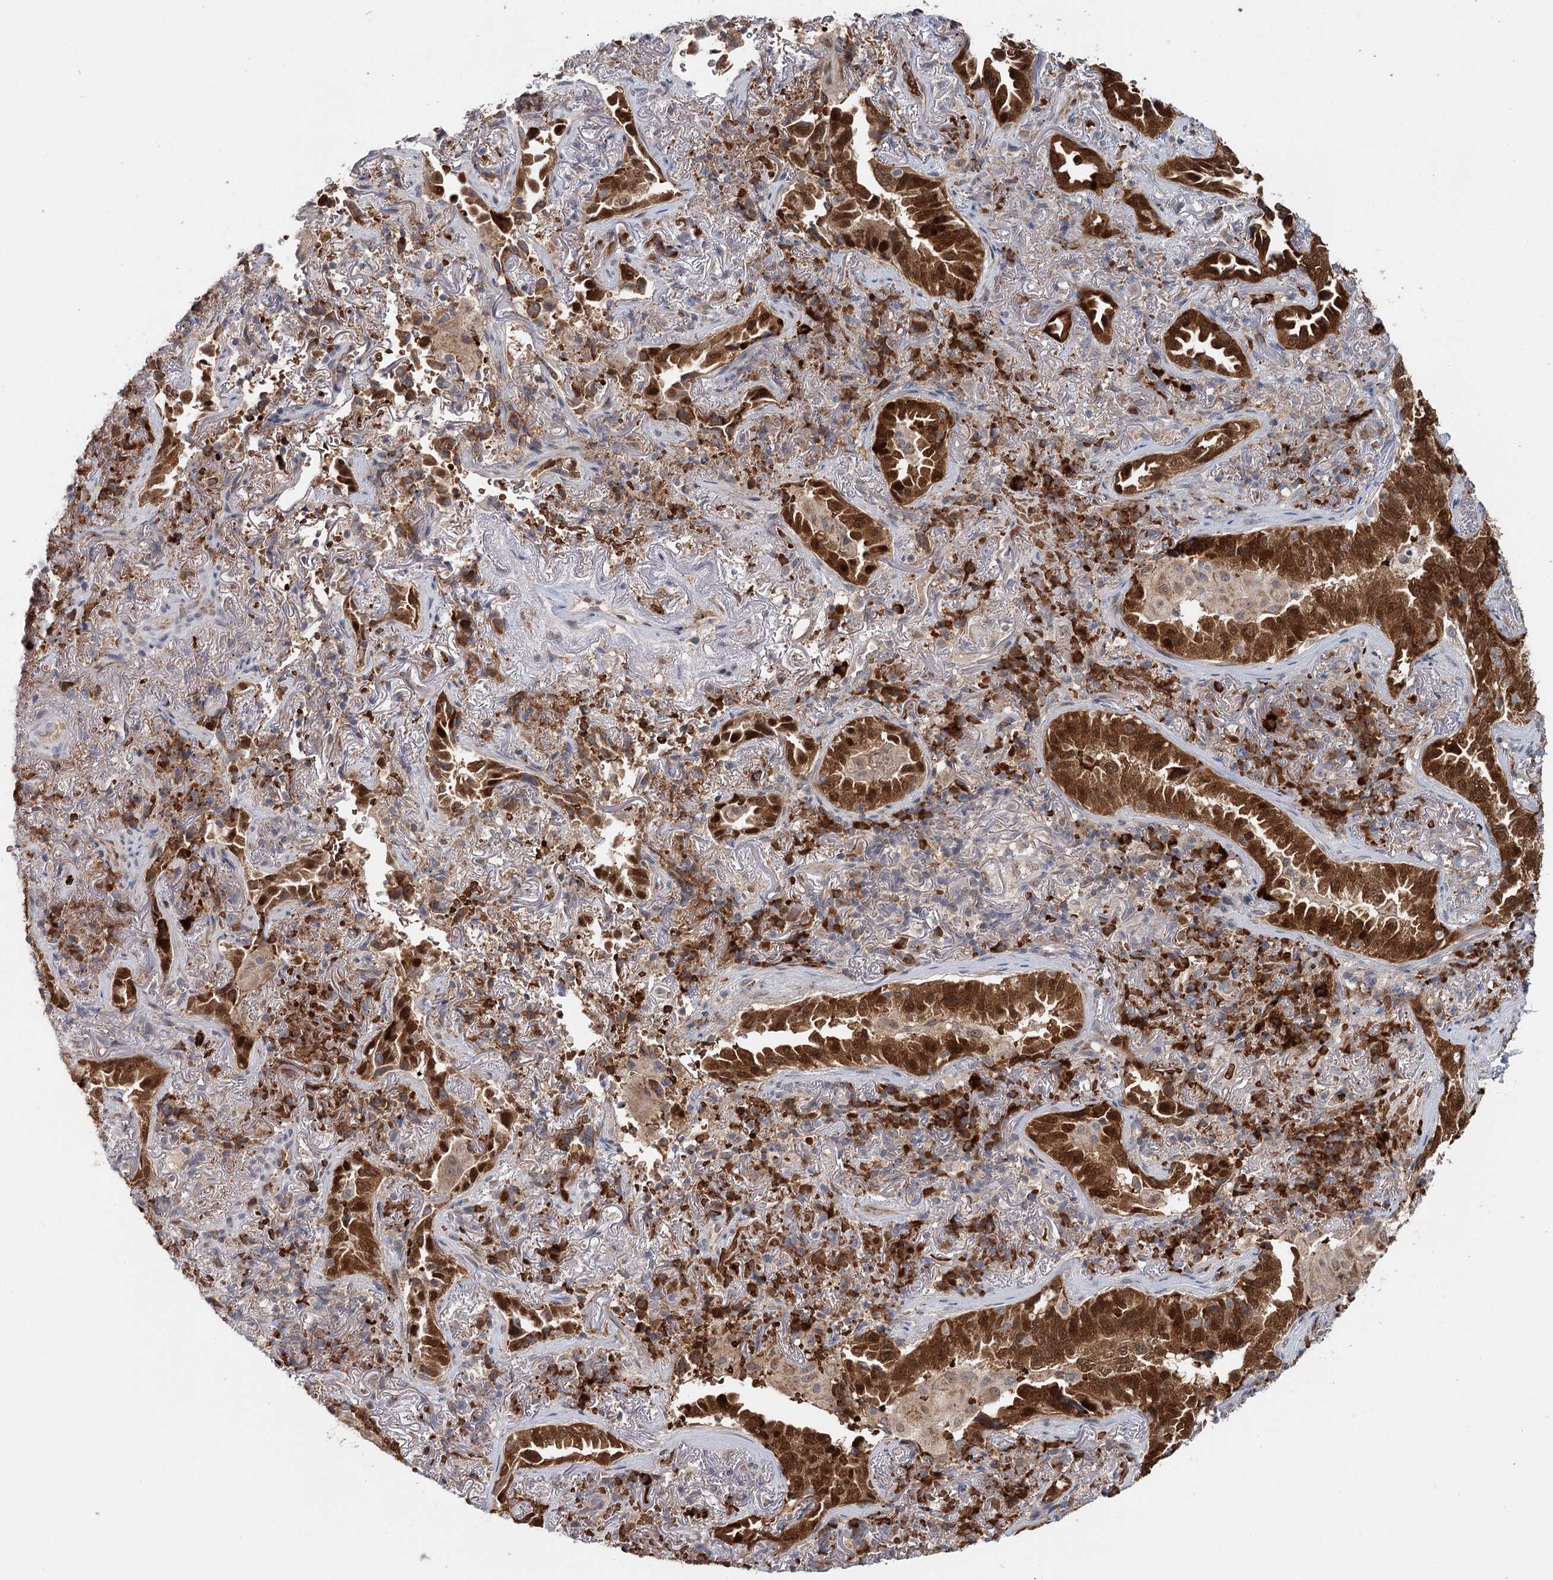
{"staining": {"intensity": "strong", "quantity": ">75%", "location": "cytoplasmic/membranous,nuclear"}, "tissue": "lung cancer", "cell_type": "Tumor cells", "image_type": "cancer", "snomed": [{"axis": "morphology", "description": "Adenocarcinoma, NOS"}, {"axis": "topography", "description": "Lung"}], "caption": "IHC staining of adenocarcinoma (lung), which reveals high levels of strong cytoplasmic/membranous and nuclear expression in approximately >75% of tumor cells indicating strong cytoplasmic/membranous and nuclear protein positivity. The staining was performed using DAB (3,3'-diaminobenzidine) (brown) for protein detection and nuclei were counterstained in hematoxylin (blue).", "gene": "ADK", "patient": {"sex": "female", "age": 69}}